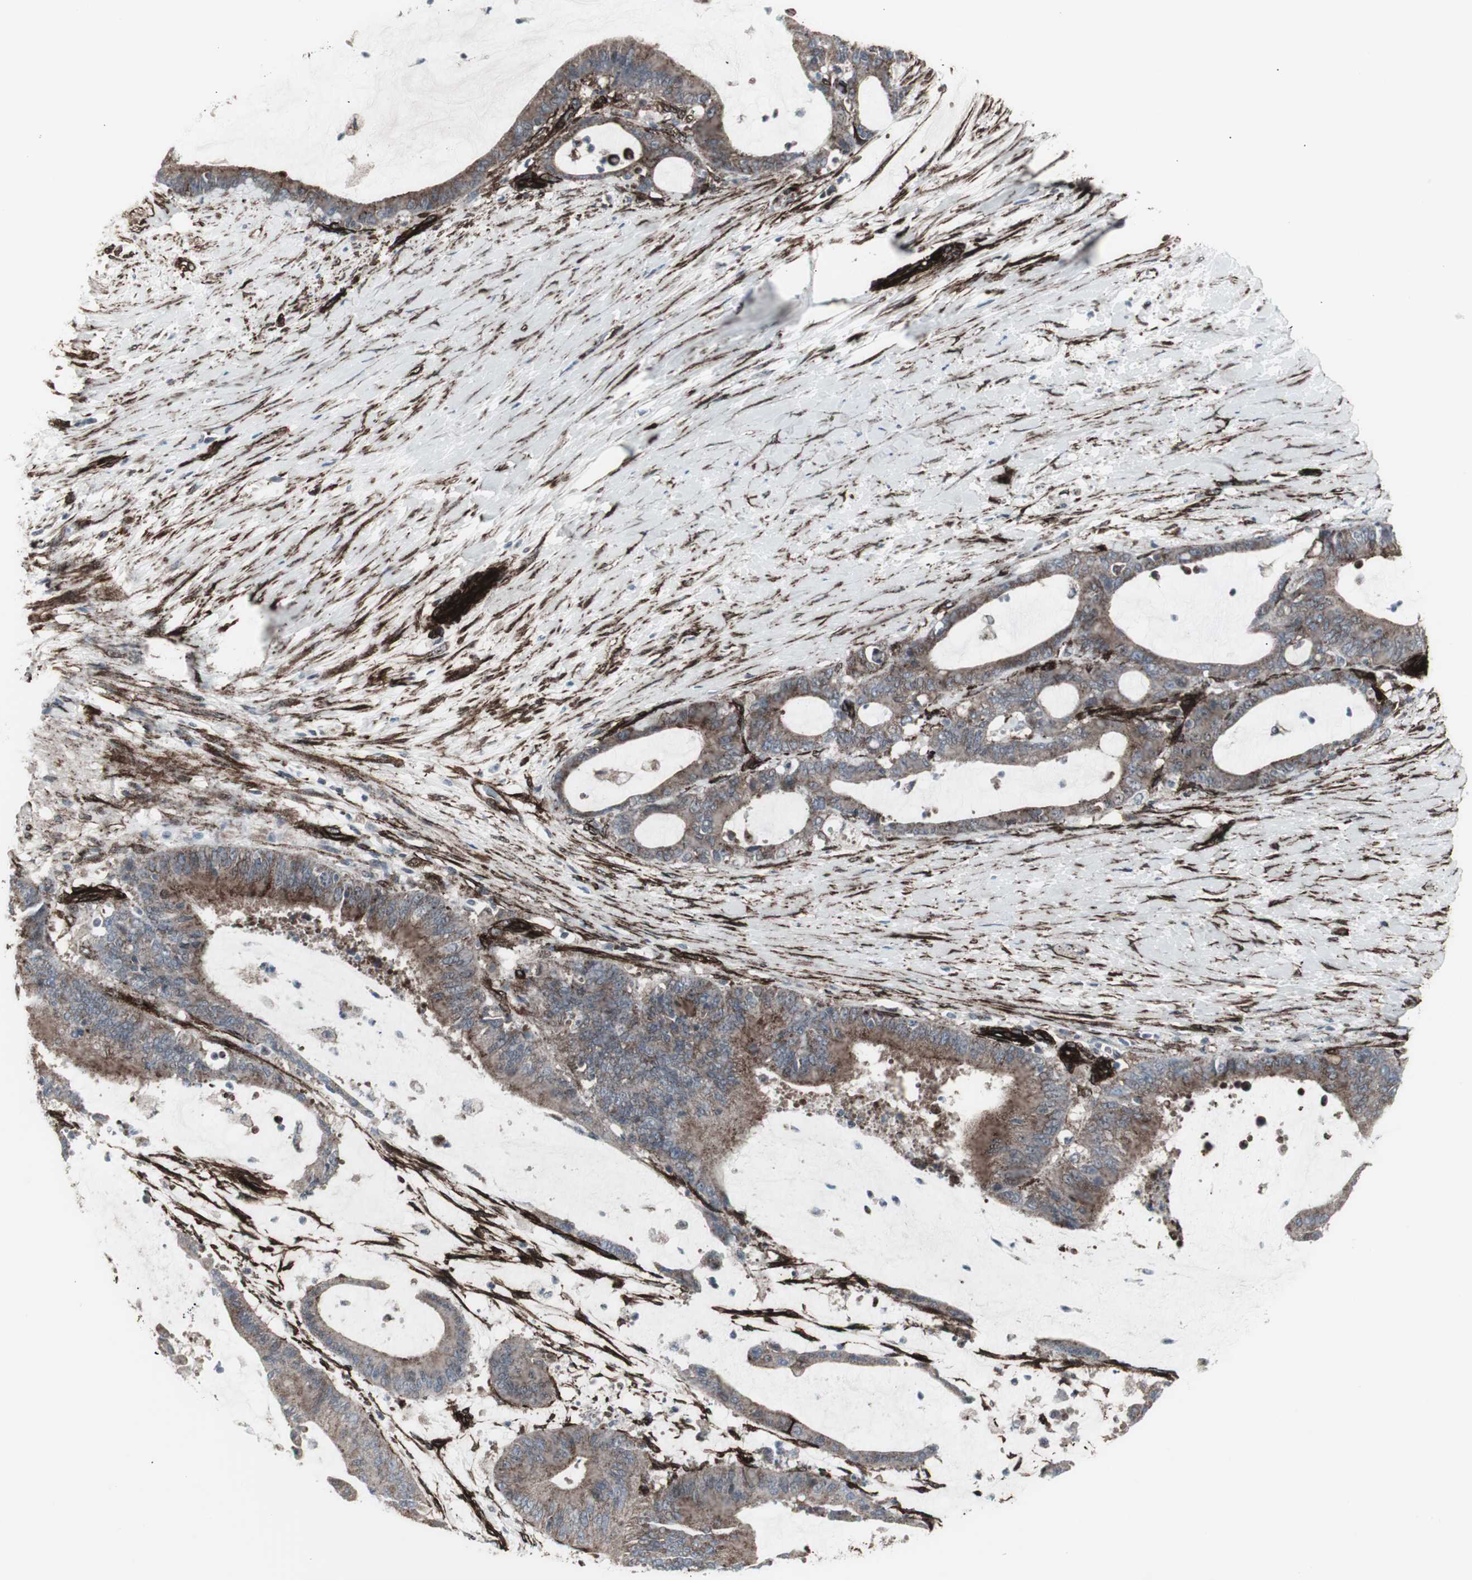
{"staining": {"intensity": "moderate", "quantity": "25%-75%", "location": "cytoplasmic/membranous"}, "tissue": "liver cancer", "cell_type": "Tumor cells", "image_type": "cancer", "snomed": [{"axis": "morphology", "description": "Cholangiocarcinoma"}, {"axis": "topography", "description": "Liver"}], "caption": "This is a histology image of immunohistochemistry staining of liver cholangiocarcinoma, which shows moderate expression in the cytoplasmic/membranous of tumor cells.", "gene": "PDGFA", "patient": {"sex": "female", "age": 73}}